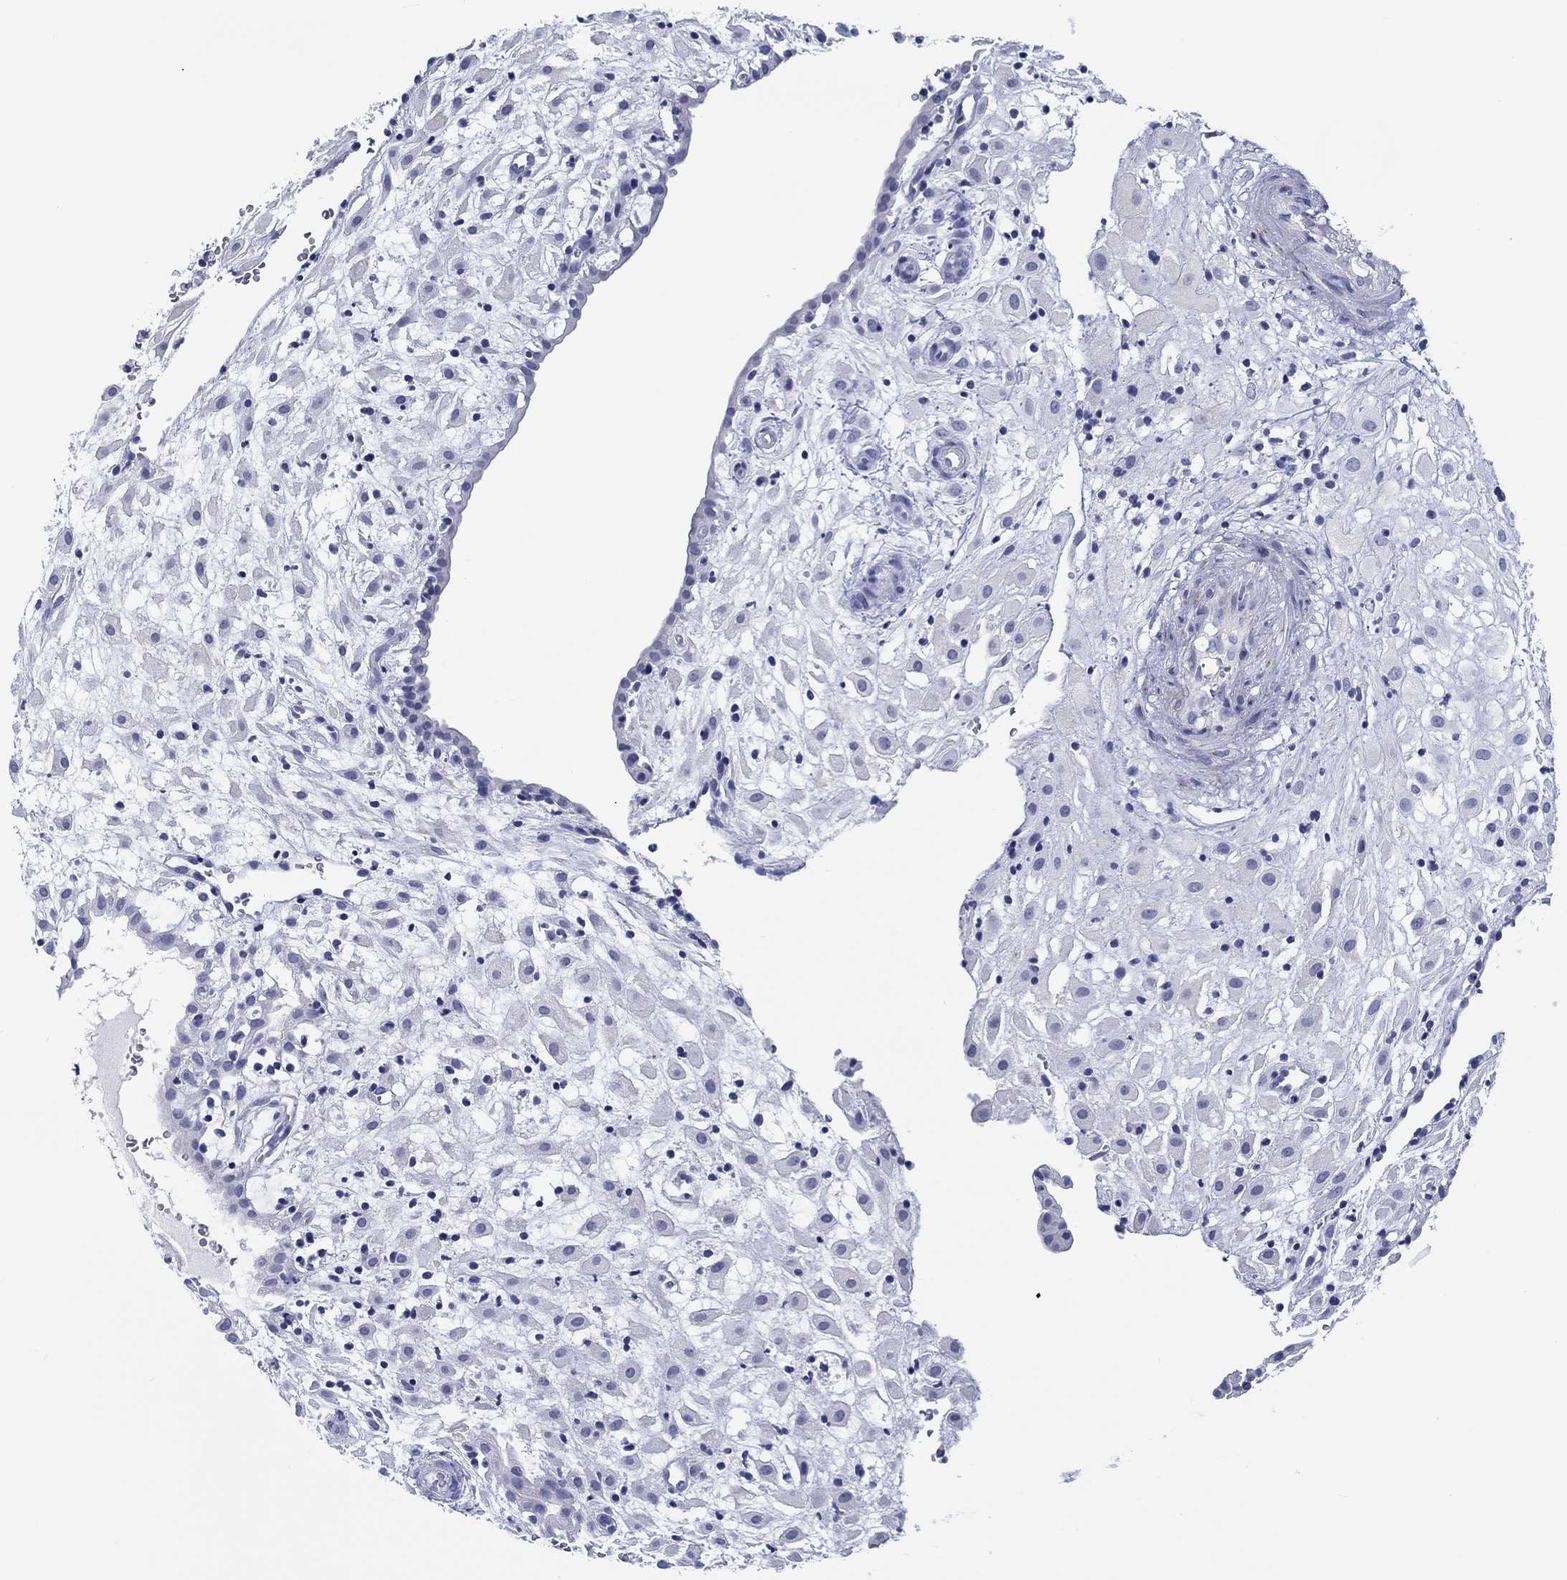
{"staining": {"intensity": "negative", "quantity": "none", "location": "none"}, "tissue": "placenta", "cell_type": "Decidual cells", "image_type": "normal", "snomed": [{"axis": "morphology", "description": "Normal tissue, NOS"}, {"axis": "topography", "description": "Placenta"}], "caption": "A high-resolution histopathology image shows immunohistochemistry staining of unremarkable placenta, which displays no significant staining in decidual cells. (DAB (3,3'-diaminobenzidine) immunohistochemistry (IHC), high magnification).", "gene": "H1", "patient": {"sex": "female", "age": 24}}